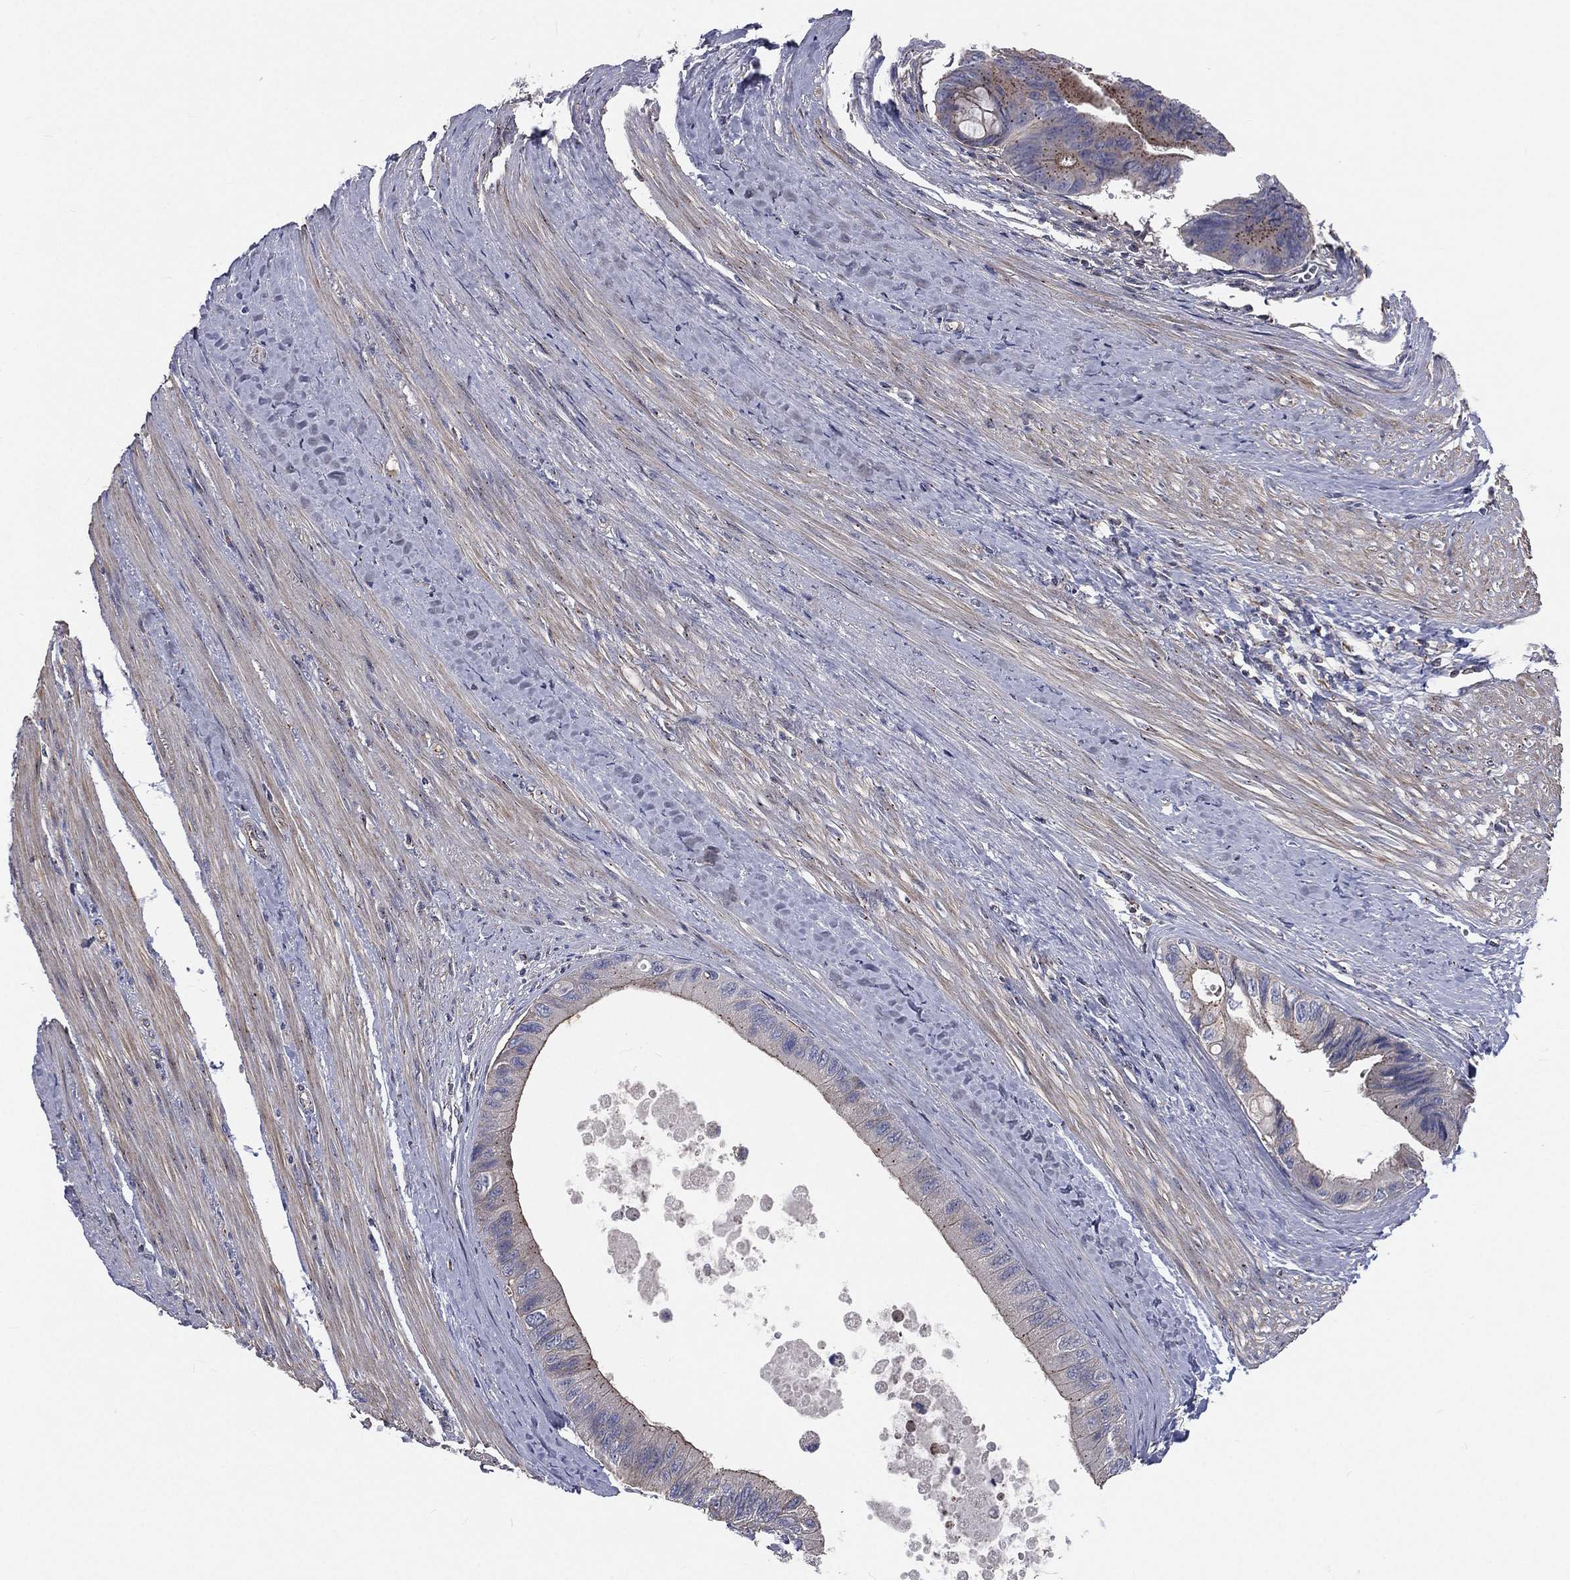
{"staining": {"intensity": "moderate", "quantity": "<25%", "location": "cytoplasmic/membranous"}, "tissue": "colorectal cancer", "cell_type": "Tumor cells", "image_type": "cancer", "snomed": [{"axis": "morphology", "description": "Normal tissue, NOS"}, {"axis": "morphology", "description": "Adenocarcinoma, NOS"}, {"axis": "topography", "description": "Colon"}], "caption": "Colorectal adenocarcinoma stained with DAB IHC reveals low levels of moderate cytoplasmic/membranous positivity in approximately <25% of tumor cells.", "gene": "CROCC", "patient": {"sex": "male", "age": 65}}